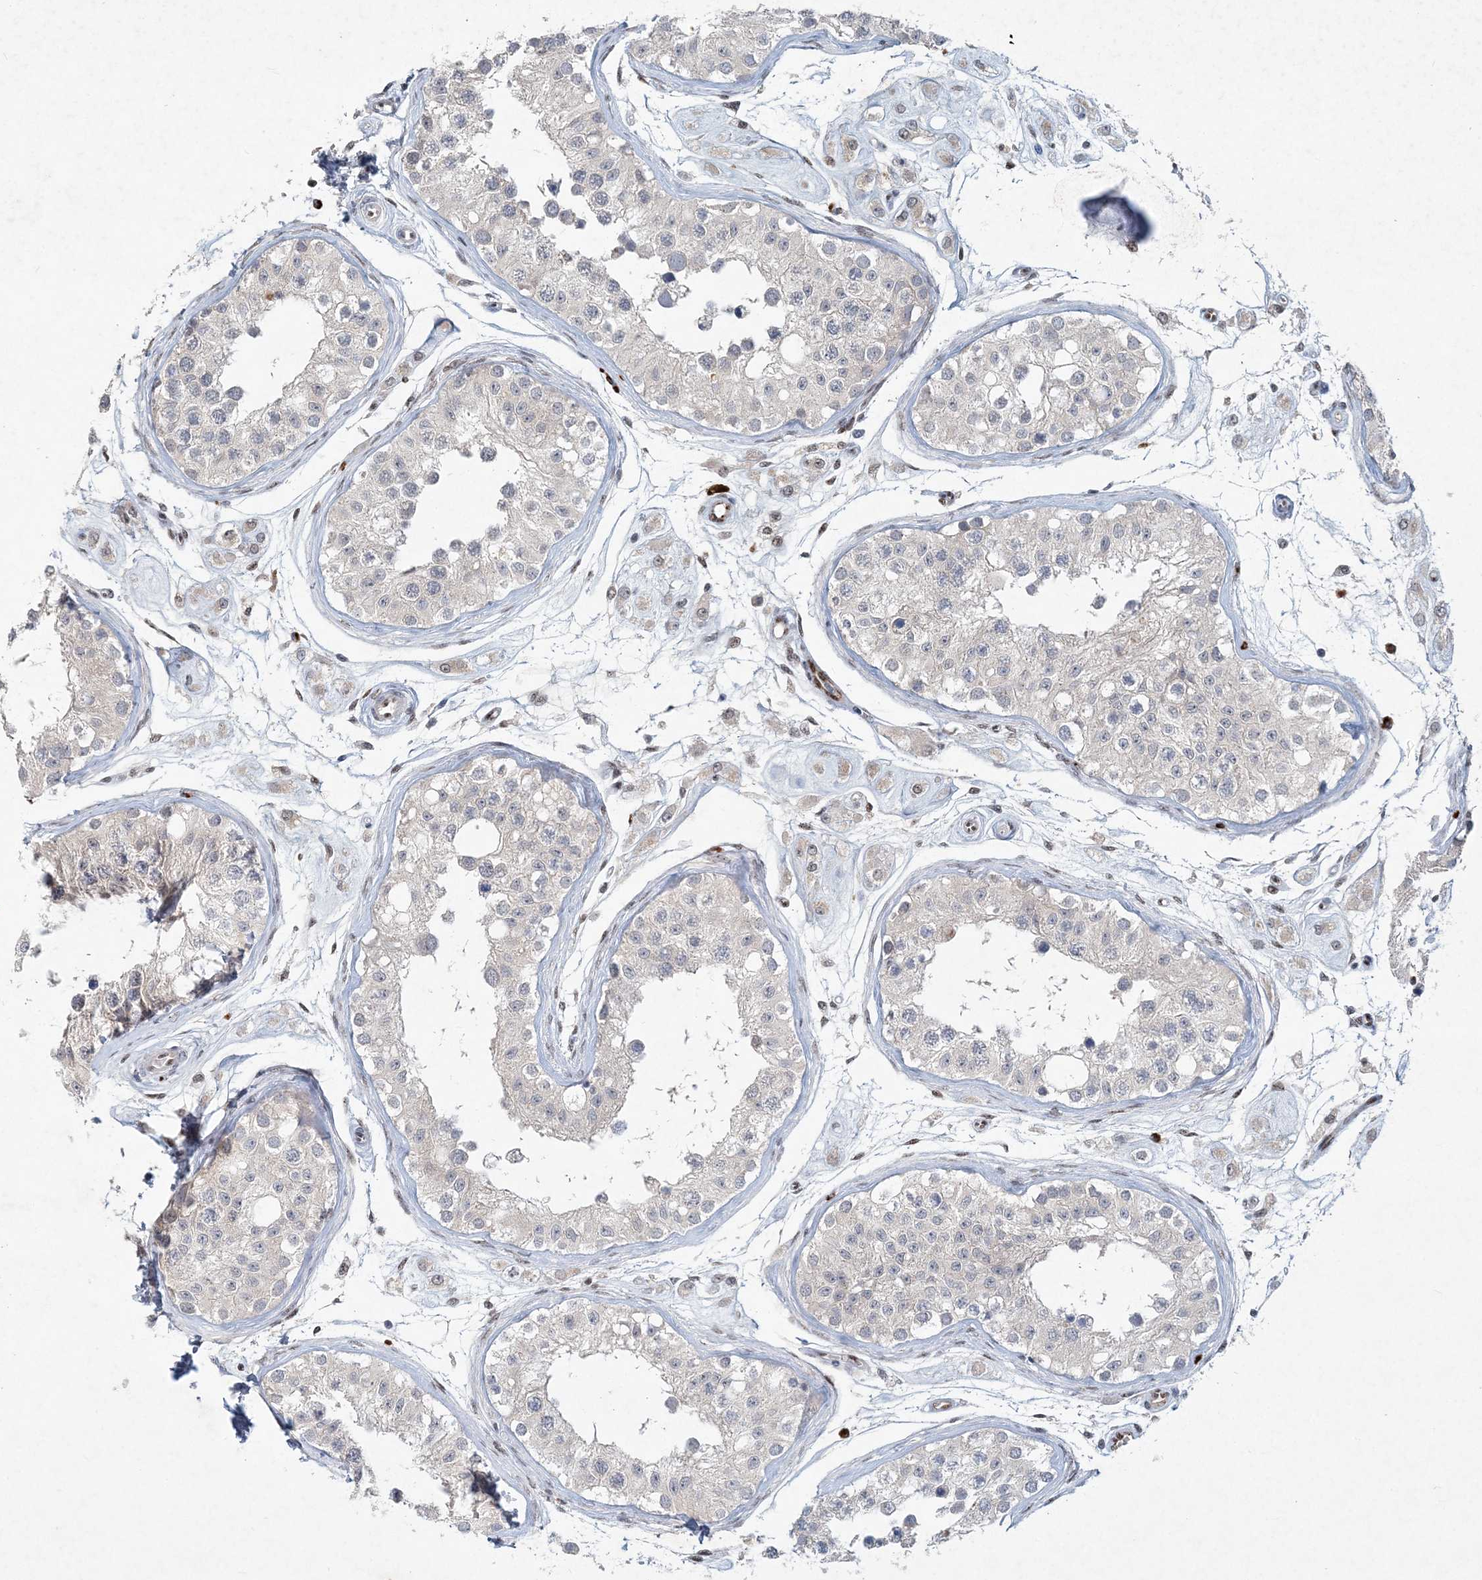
{"staining": {"intensity": "negative", "quantity": "none", "location": "none"}, "tissue": "testis", "cell_type": "Cells in seminiferous ducts", "image_type": "normal", "snomed": [{"axis": "morphology", "description": "Normal tissue, NOS"}, {"axis": "morphology", "description": "Adenocarcinoma, metastatic, NOS"}, {"axis": "topography", "description": "Testis"}], "caption": "This is an IHC micrograph of benign human testis. There is no staining in cells in seminiferous ducts.", "gene": "GIN1", "patient": {"sex": "male", "age": 26}}